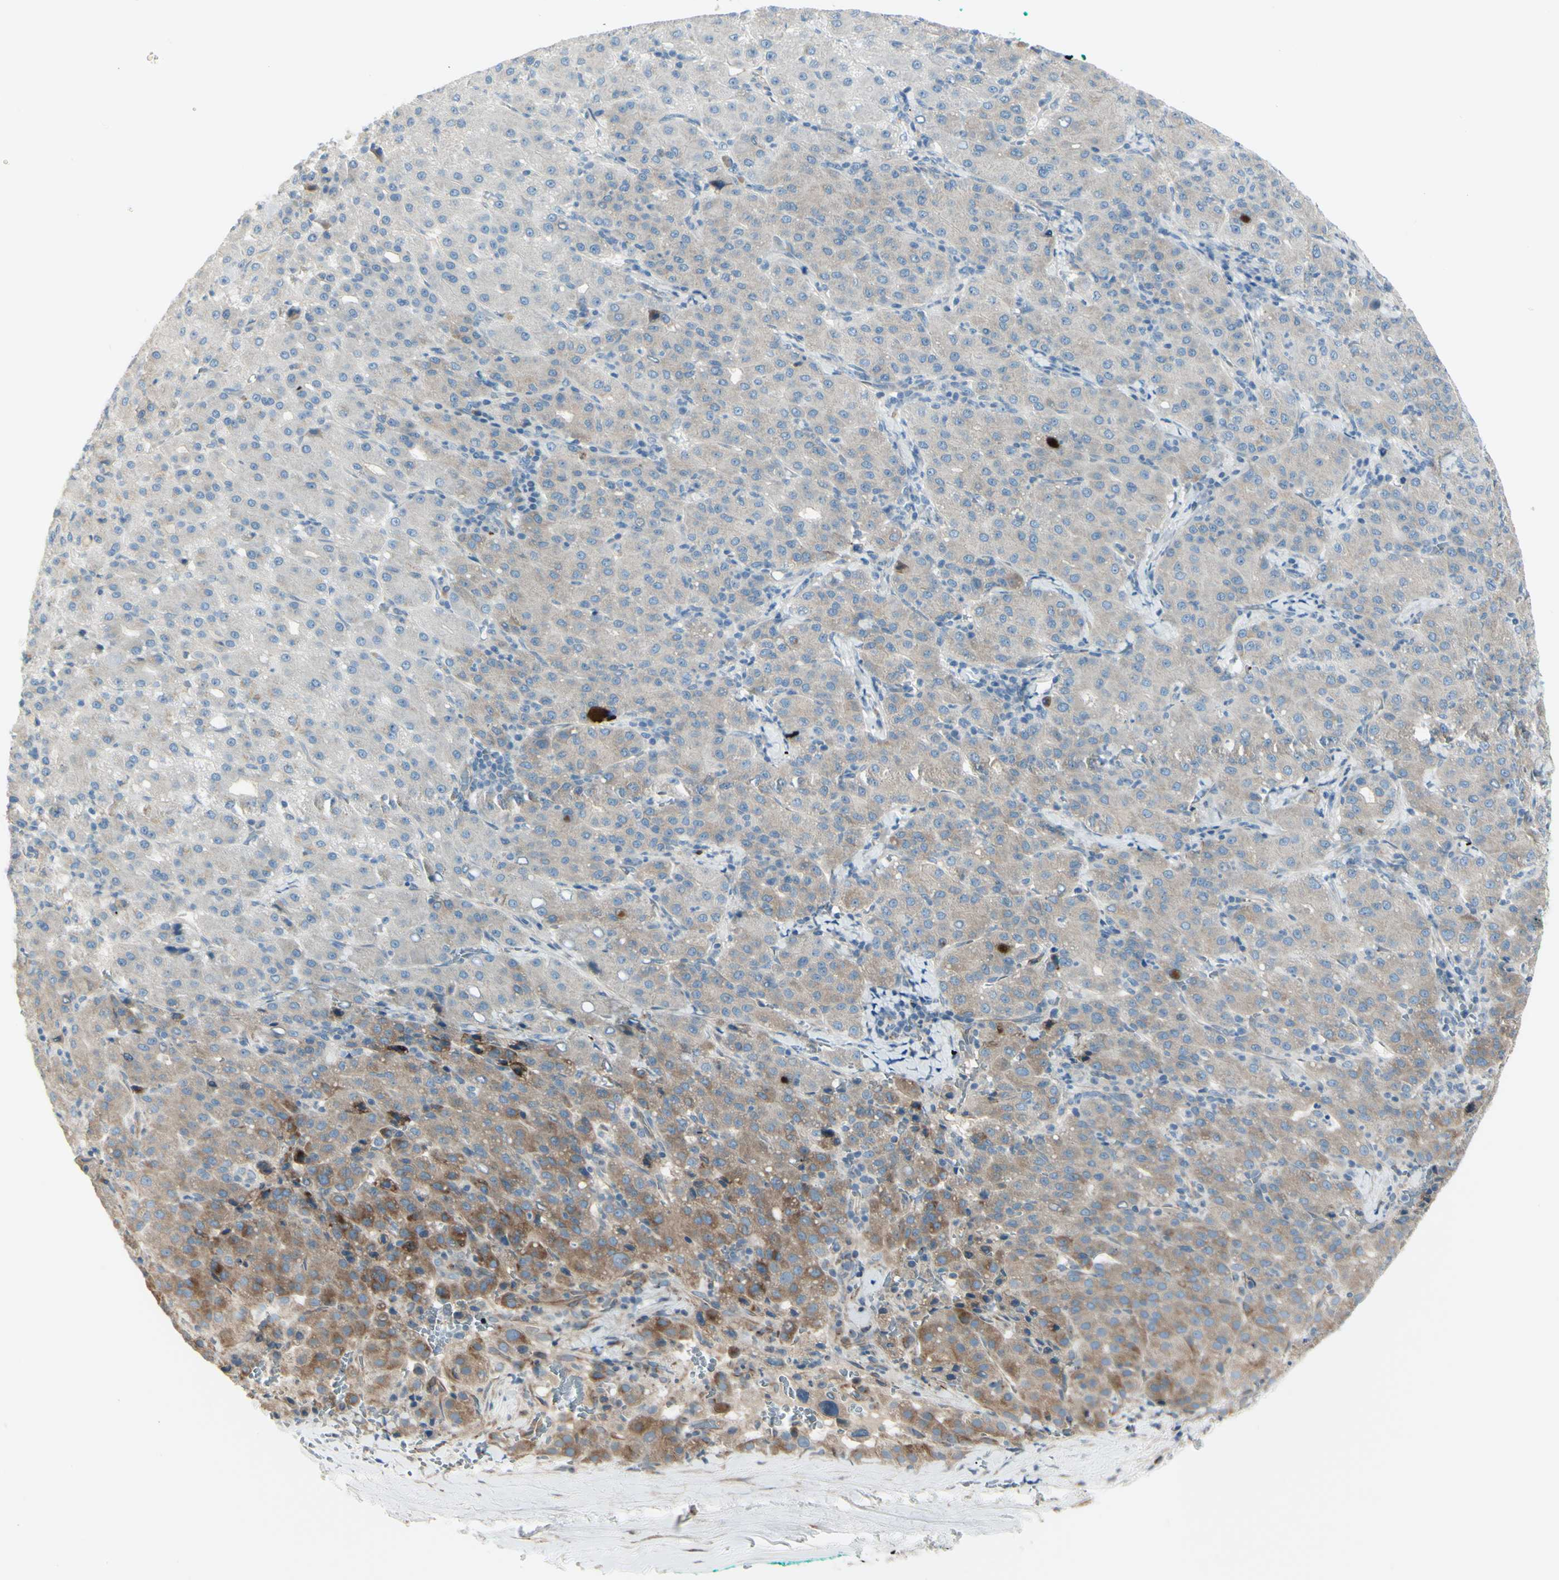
{"staining": {"intensity": "moderate", "quantity": "25%-75%", "location": "cytoplasmic/membranous"}, "tissue": "liver cancer", "cell_type": "Tumor cells", "image_type": "cancer", "snomed": [{"axis": "morphology", "description": "Carcinoma, Hepatocellular, NOS"}, {"axis": "topography", "description": "Liver"}], "caption": "There is medium levels of moderate cytoplasmic/membranous positivity in tumor cells of liver hepatocellular carcinoma, as demonstrated by immunohistochemical staining (brown color).", "gene": "LRRK1", "patient": {"sex": "male", "age": 65}}